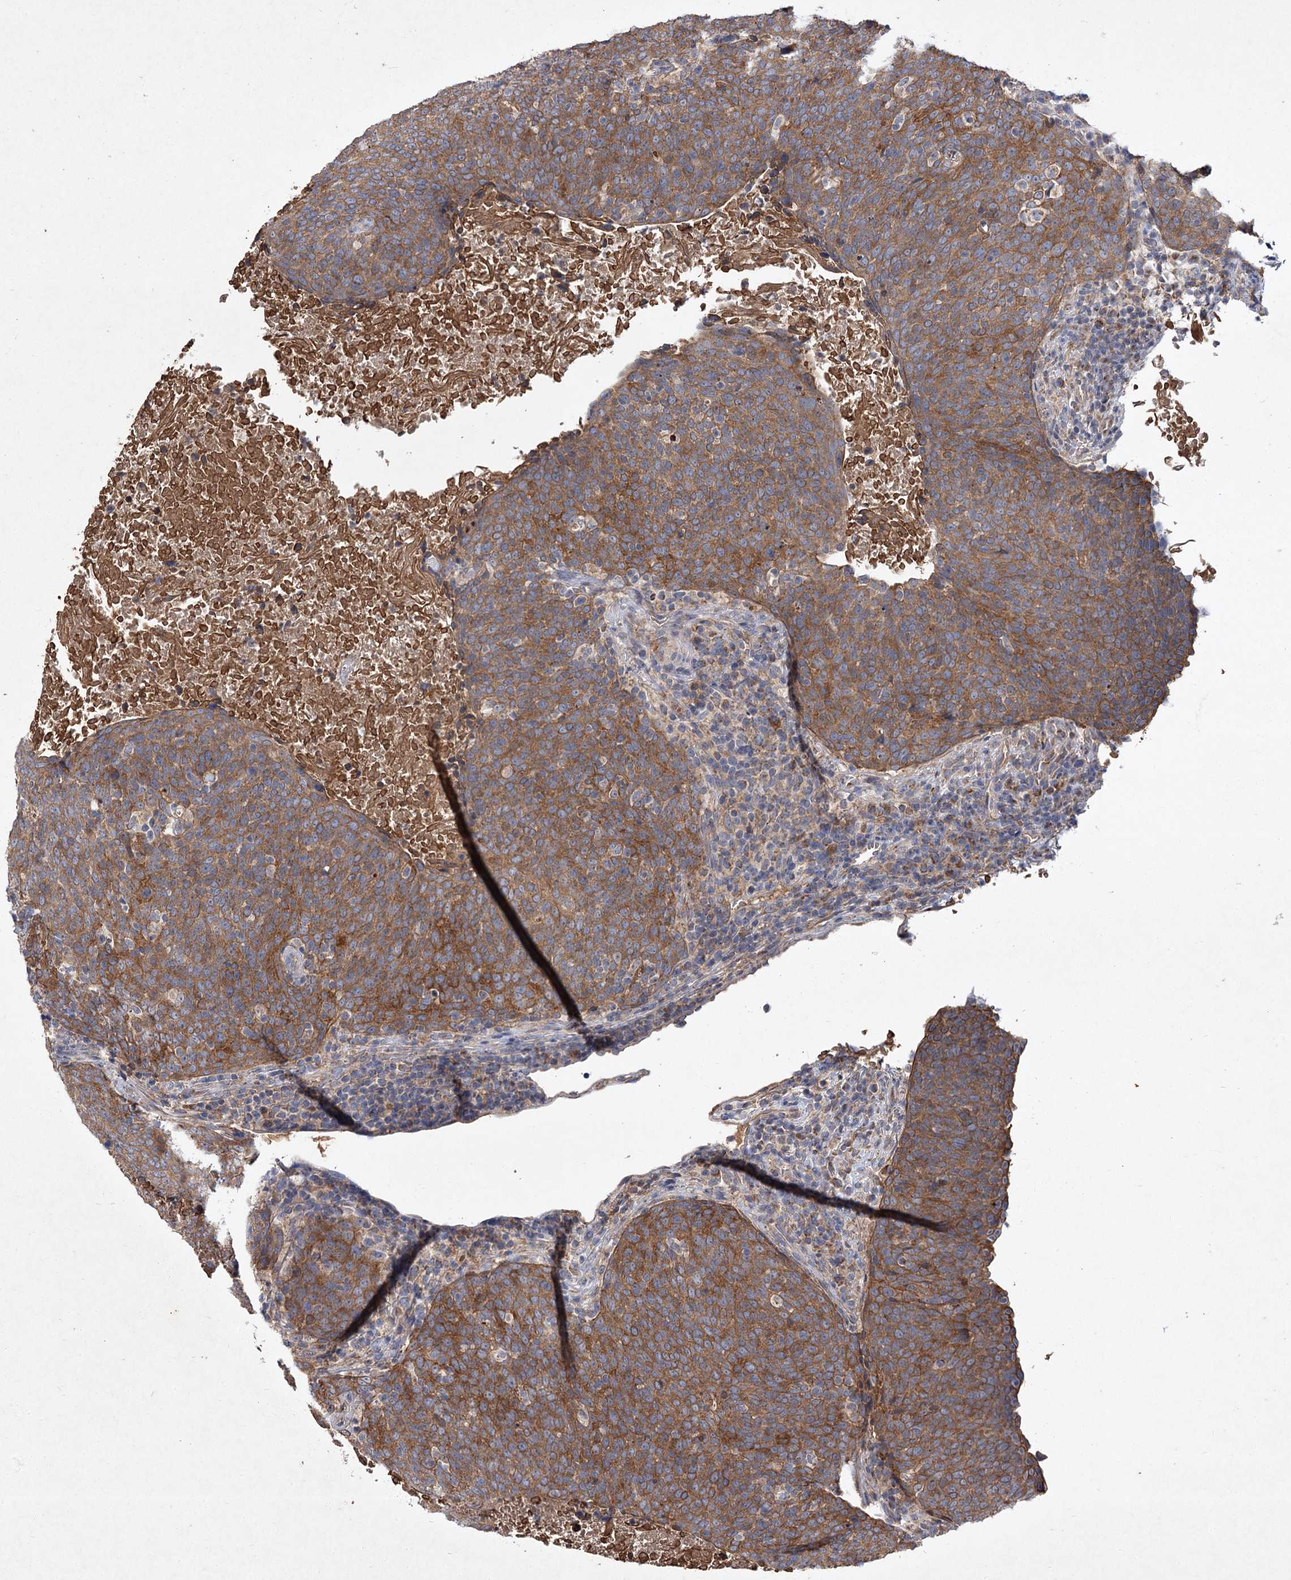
{"staining": {"intensity": "moderate", "quantity": ">75%", "location": "cytoplasmic/membranous"}, "tissue": "head and neck cancer", "cell_type": "Tumor cells", "image_type": "cancer", "snomed": [{"axis": "morphology", "description": "Squamous cell carcinoma, NOS"}, {"axis": "morphology", "description": "Squamous cell carcinoma, metastatic, NOS"}, {"axis": "topography", "description": "Lymph node"}, {"axis": "topography", "description": "Head-Neck"}], "caption": "This photomicrograph demonstrates immunohistochemistry (IHC) staining of head and neck cancer (squamous cell carcinoma), with medium moderate cytoplasmic/membranous positivity in about >75% of tumor cells.", "gene": "MFN1", "patient": {"sex": "male", "age": 62}}